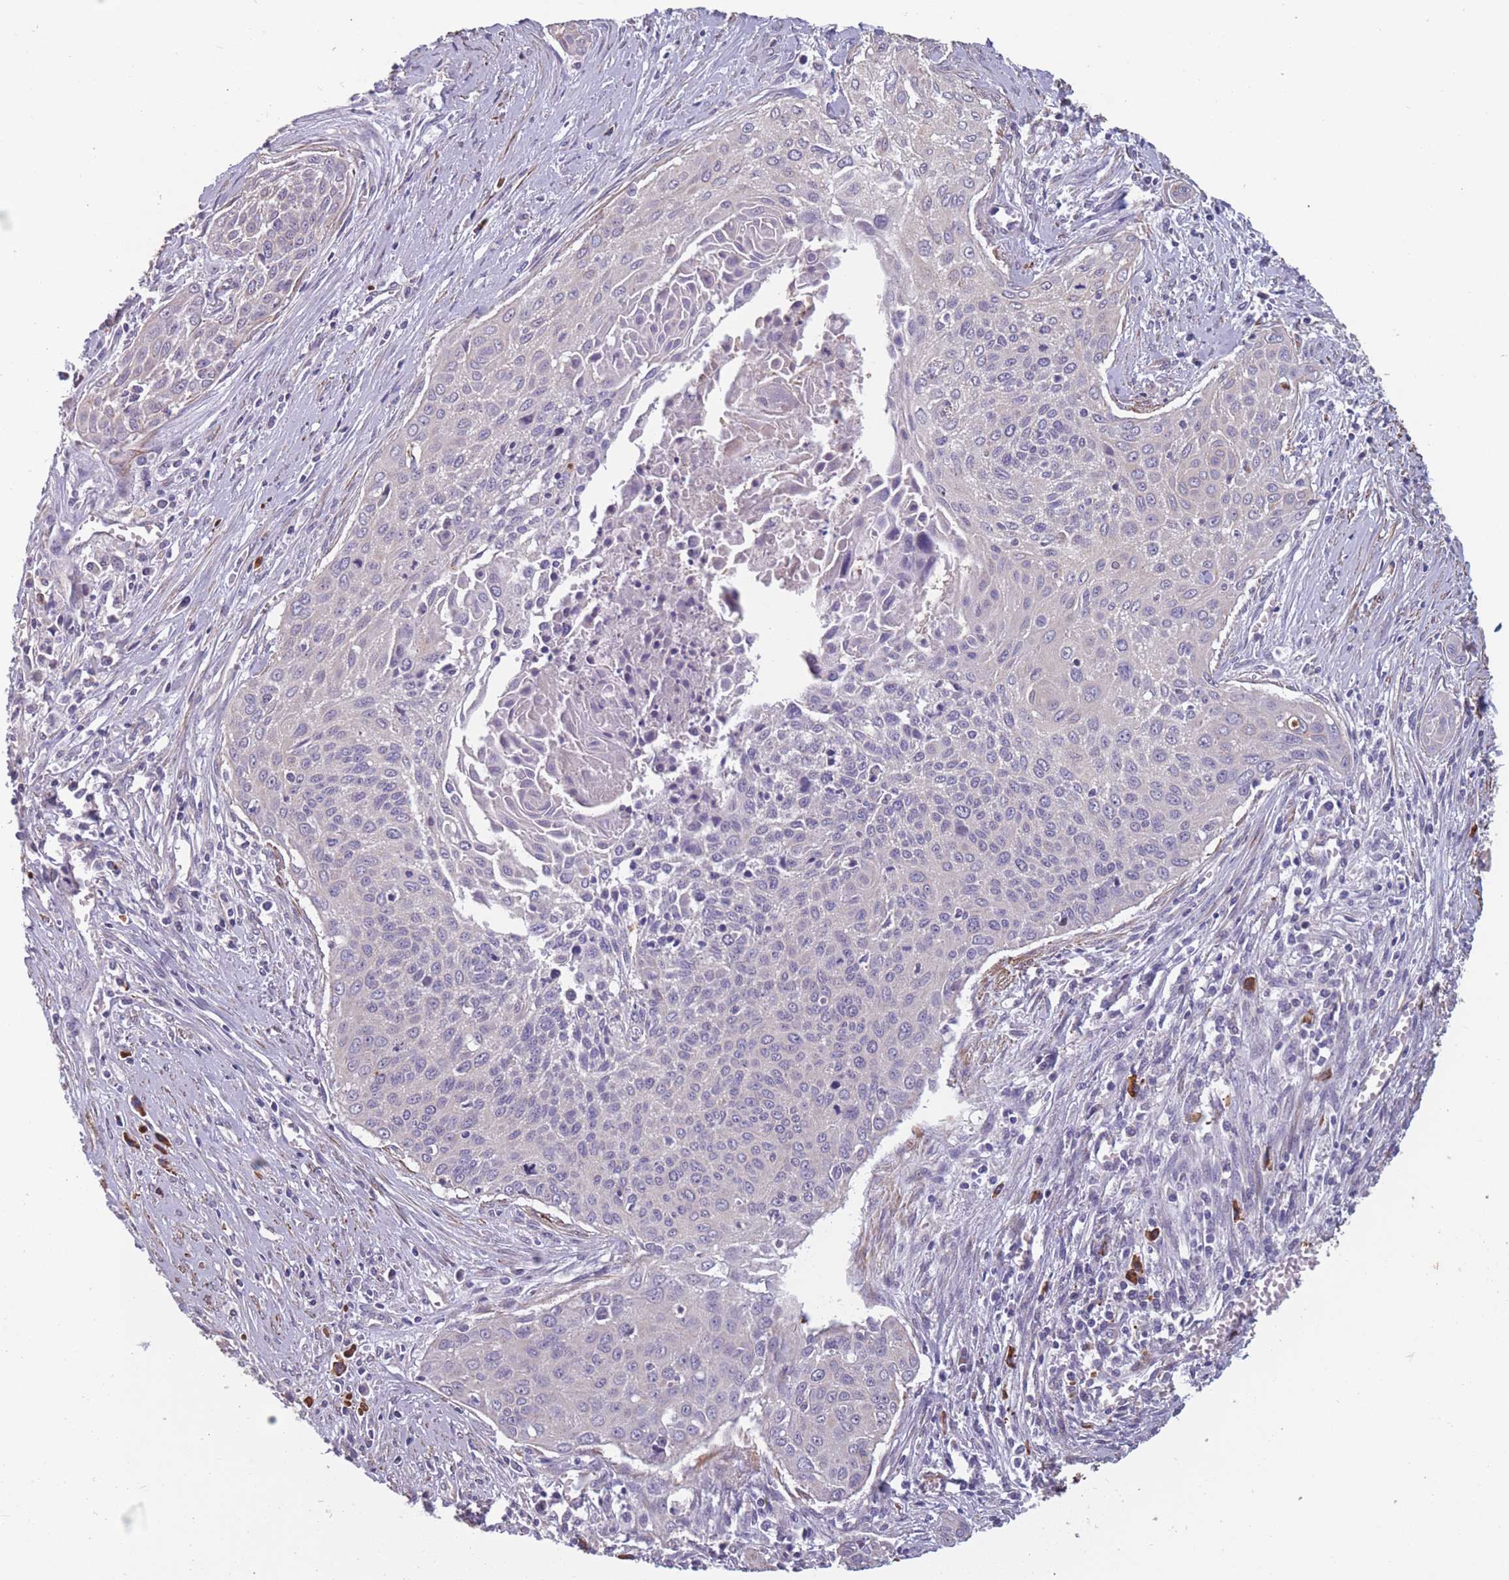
{"staining": {"intensity": "negative", "quantity": "none", "location": "none"}, "tissue": "cervical cancer", "cell_type": "Tumor cells", "image_type": "cancer", "snomed": [{"axis": "morphology", "description": "Squamous cell carcinoma, NOS"}, {"axis": "topography", "description": "Cervix"}], "caption": "Immunohistochemistry (IHC) histopathology image of neoplastic tissue: squamous cell carcinoma (cervical) stained with DAB exhibits no significant protein positivity in tumor cells. (Brightfield microscopy of DAB (3,3'-diaminobenzidine) IHC at high magnification).", "gene": "TOMM40L", "patient": {"sex": "female", "age": 55}}